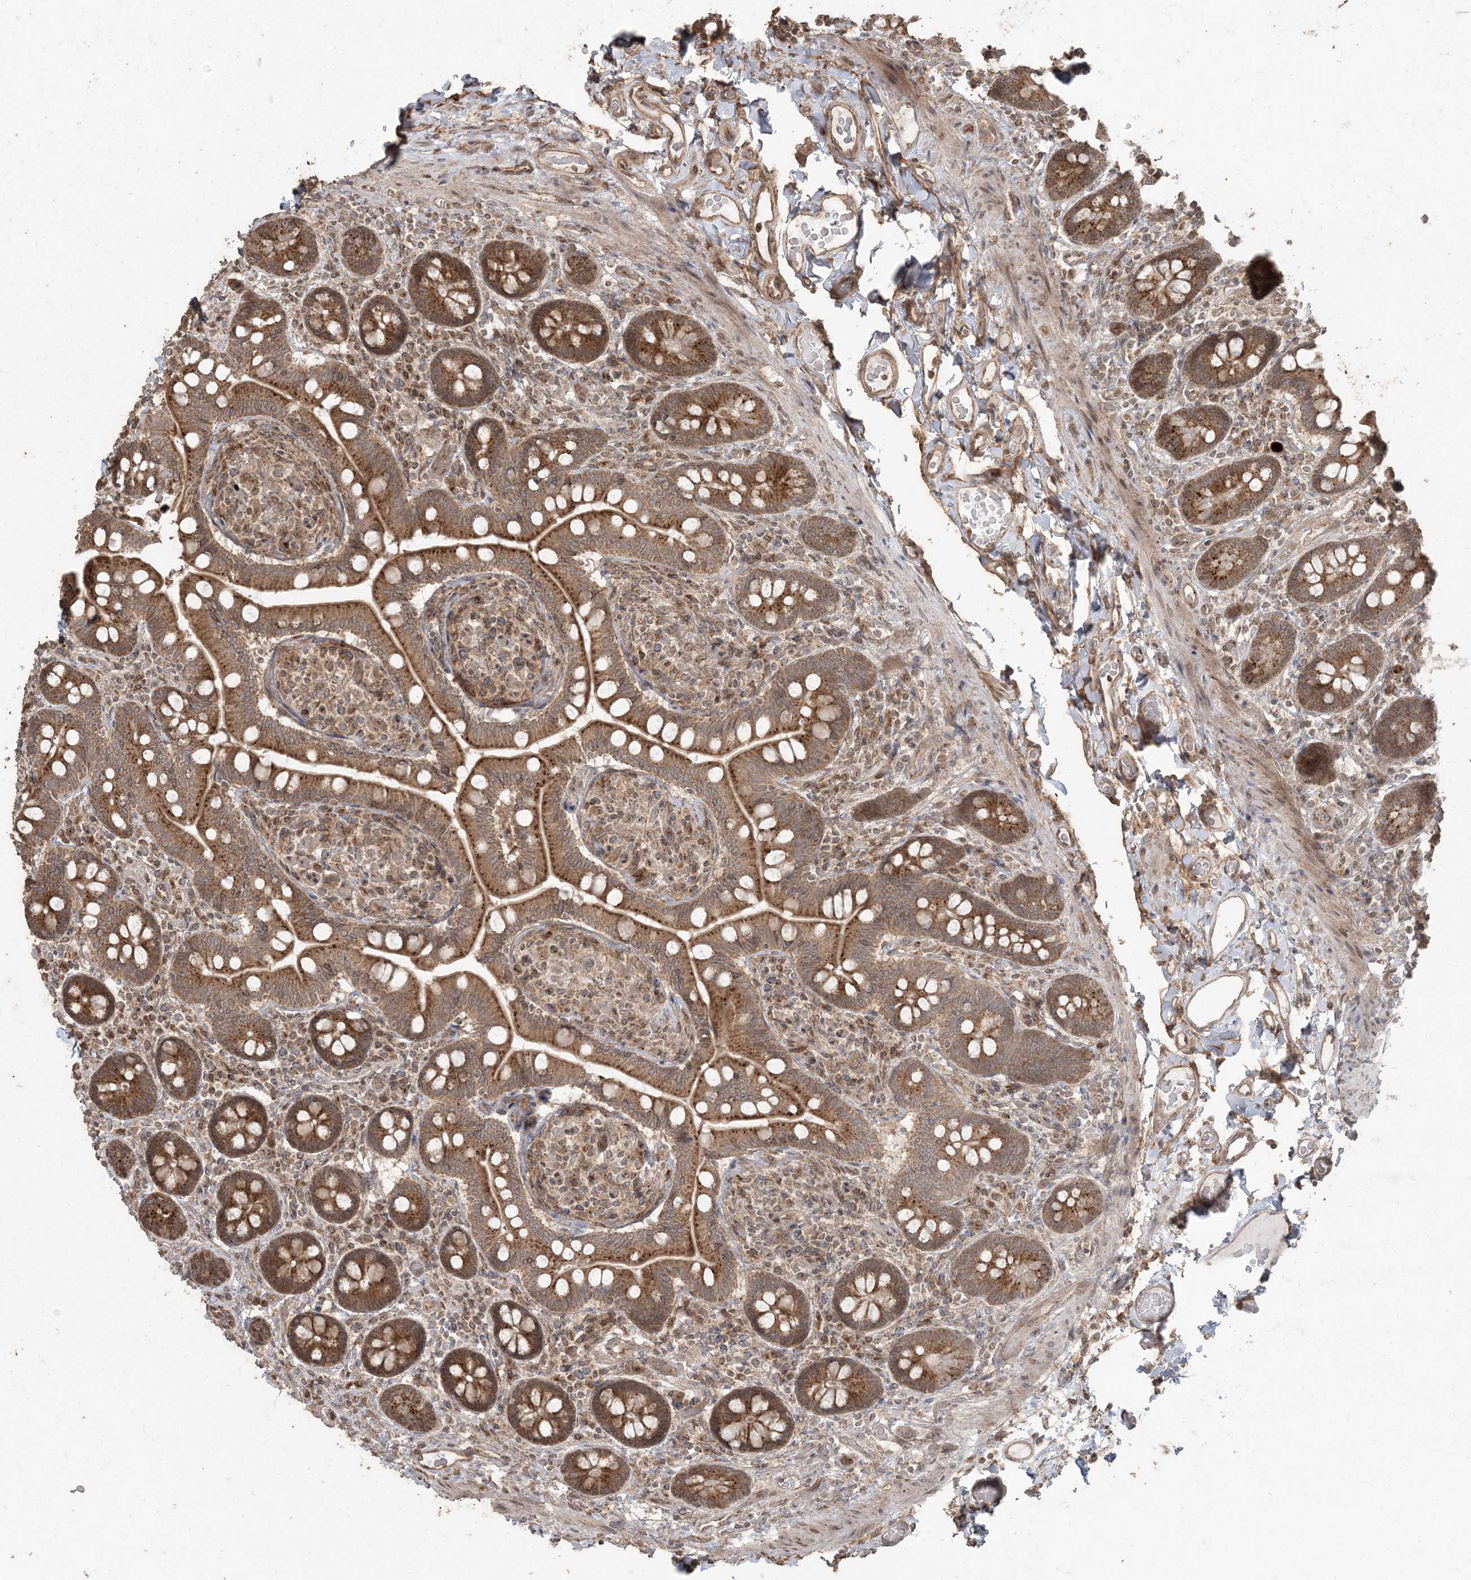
{"staining": {"intensity": "strong", "quantity": ">75%", "location": "cytoplasmic/membranous"}, "tissue": "small intestine", "cell_type": "Glandular cells", "image_type": "normal", "snomed": [{"axis": "morphology", "description": "Normal tissue, NOS"}, {"axis": "topography", "description": "Small intestine"}], "caption": "A photomicrograph showing strong cytoplasmic/membranous positivity in about >75% of glandular cells in normal small intestine, as visualized by brown immunohistochemical staining.", "gene": "DDX19B", "patient": {"sex": "female", "age": 64}}